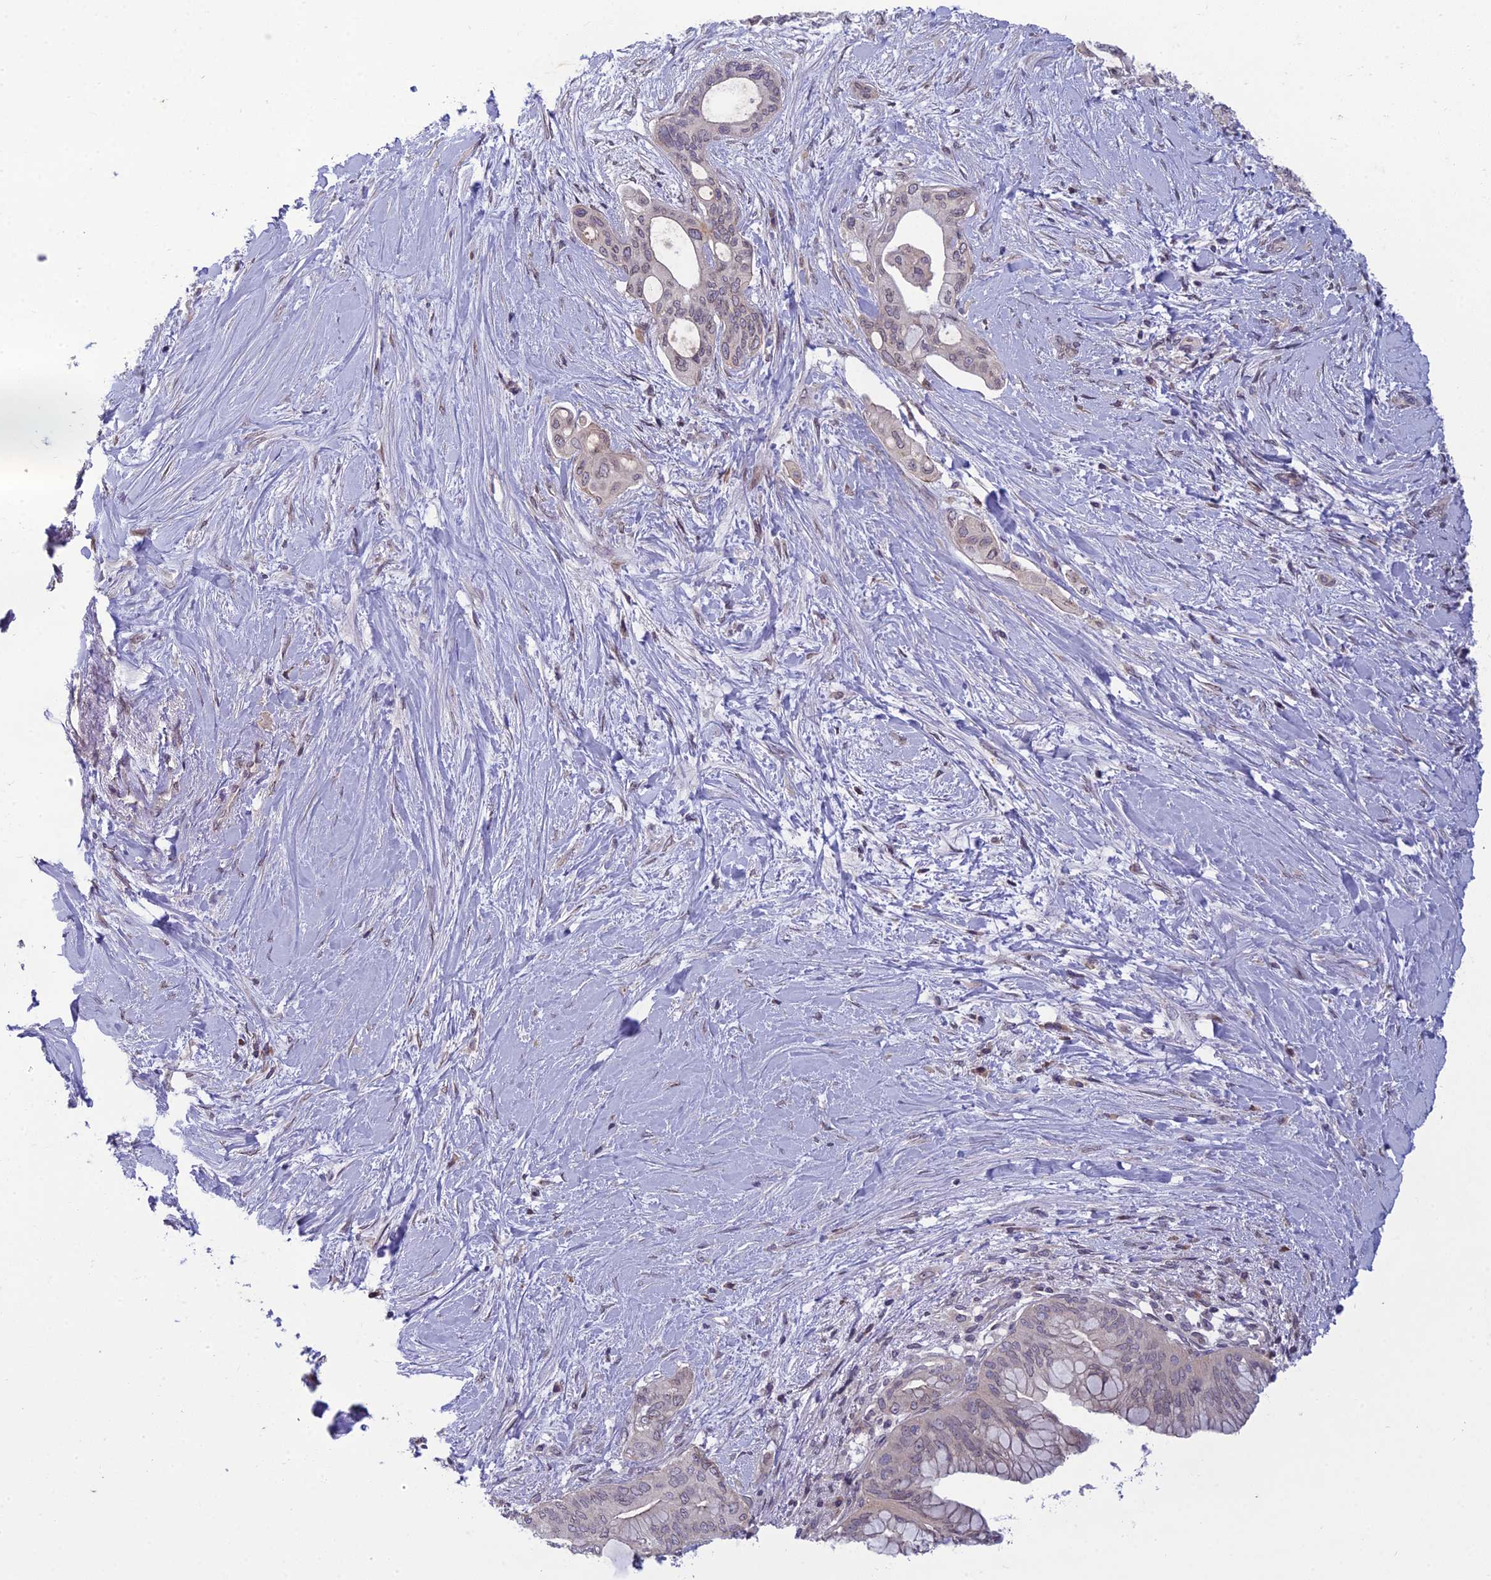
{"staining": {"intensity": "weak", "quantity": "<25%", "location": "nuclear"}, "tissue": "pancreatic cancer", "cell_type": "Tumor cells", "image_type": "cancer", "snomed": [{"axis": "morphology", "description": "Adenocarcinoma, NOS"}, {"axis": "topography", "description": "Pancreas"}], "caption": "Tumor cells are negative for protein expression in human pancreatic cancer (adenocarcinoma).", "gene": "DTX2", "patient": {"sex": "male", "age": 46}}